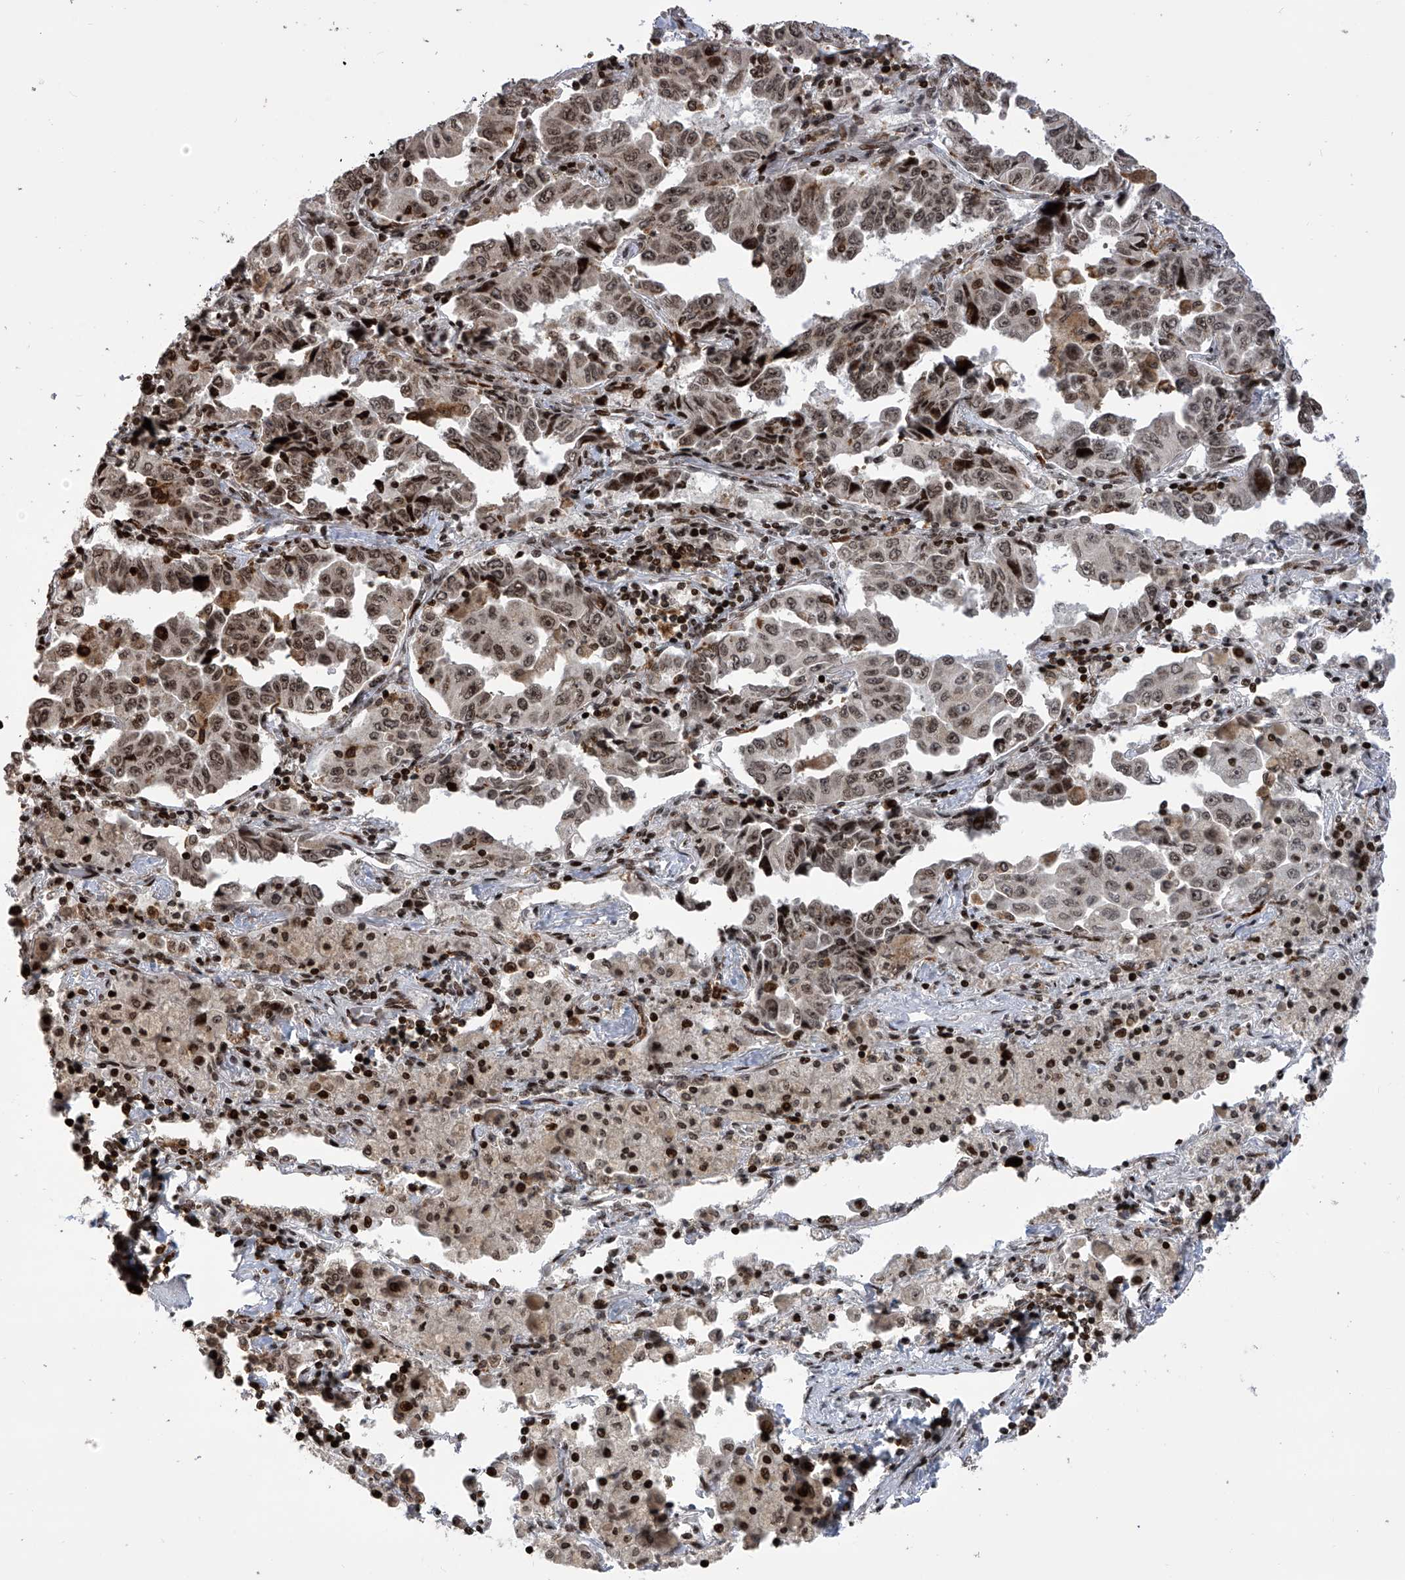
{"staining": {"intensity": "moderate", "quantity": ">75%", "location": "nuclear"}, "tissue": "lung cancer", "cell_type": "Tumor cells", "image_type": "cancer", "snomed": [{"axis": "morphology", "description": "Adenocarcinoma, NOS"}, {"axis": "topography", "description": "Lung"}], "caption": "Moderate nuclear protein expression is appreciated in approximately >75% of tumor cells in lung cancer (adenocarcinoma).", "gene": "PAK1IP1", "patient": {"sex": "female", "age": 51}}